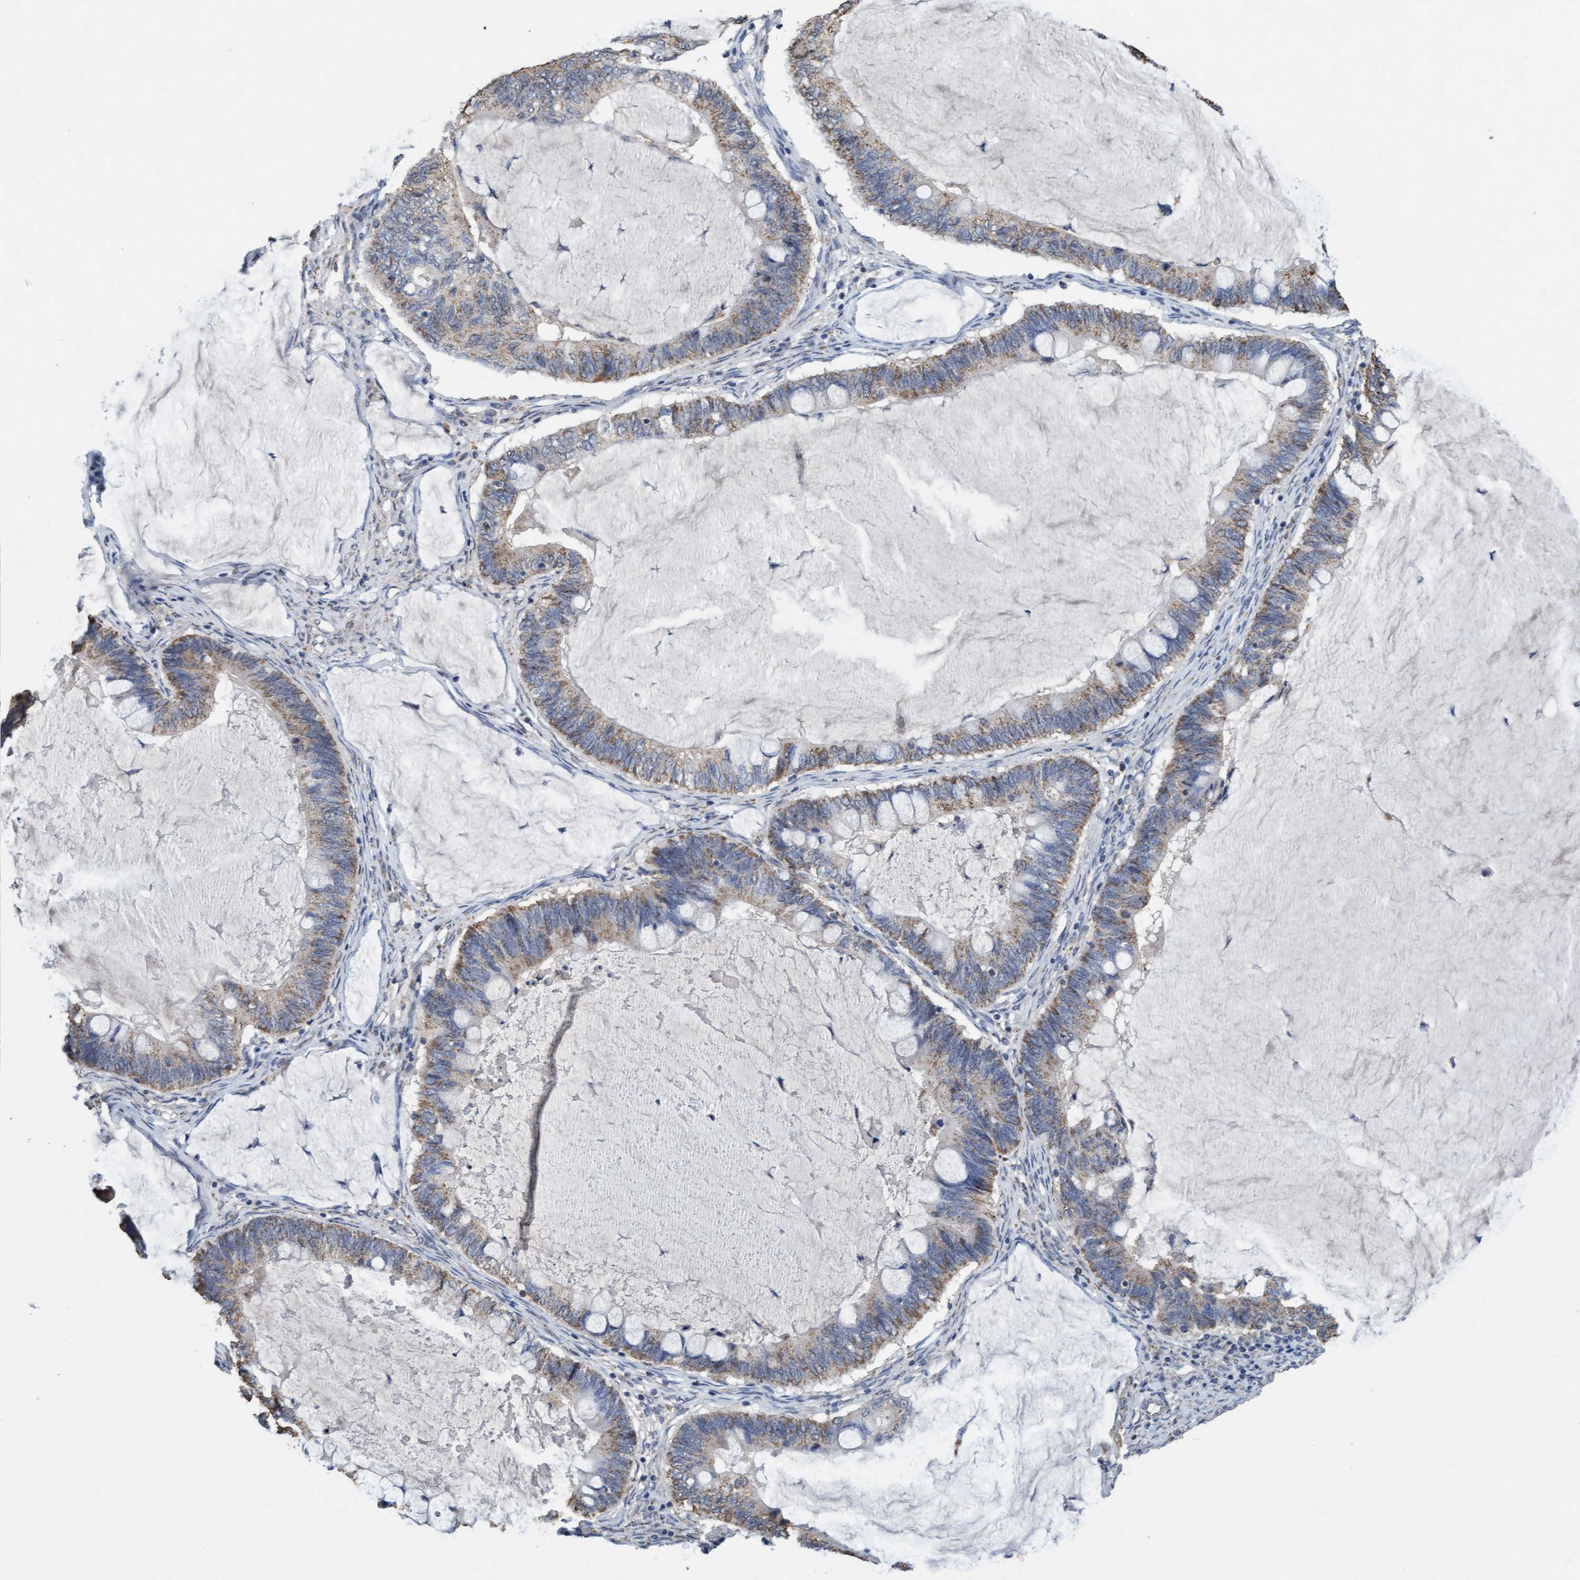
{"staining": {"intensity": "weak", "quantity": ">75%", "location": "cytoplasmic/membranous"}, "tissue": "ovarian cancer", "cell_type": "Tumor cells", "image_type": "cancer", "snomed": [{"axis": "morphology", "description": "Cystadenocarcinoma, mucinous, NOS"}, {"axis": "topography", "description": "Ovary"}], "caption": "A micrograph of mucinous cystadenocarcinoma (ovarian) stained for a protein demonstrates weak cytoplasmic/membranous brown staining in tumor cells. The protein is stained brown, and the nuclei are stained in blue (DAB (3,3'-diaminobenzidine) IHC with brightfield microscopy, high magnification).", "gene": "VSIG8", "patient": {"sex": "female", "age": 61}}